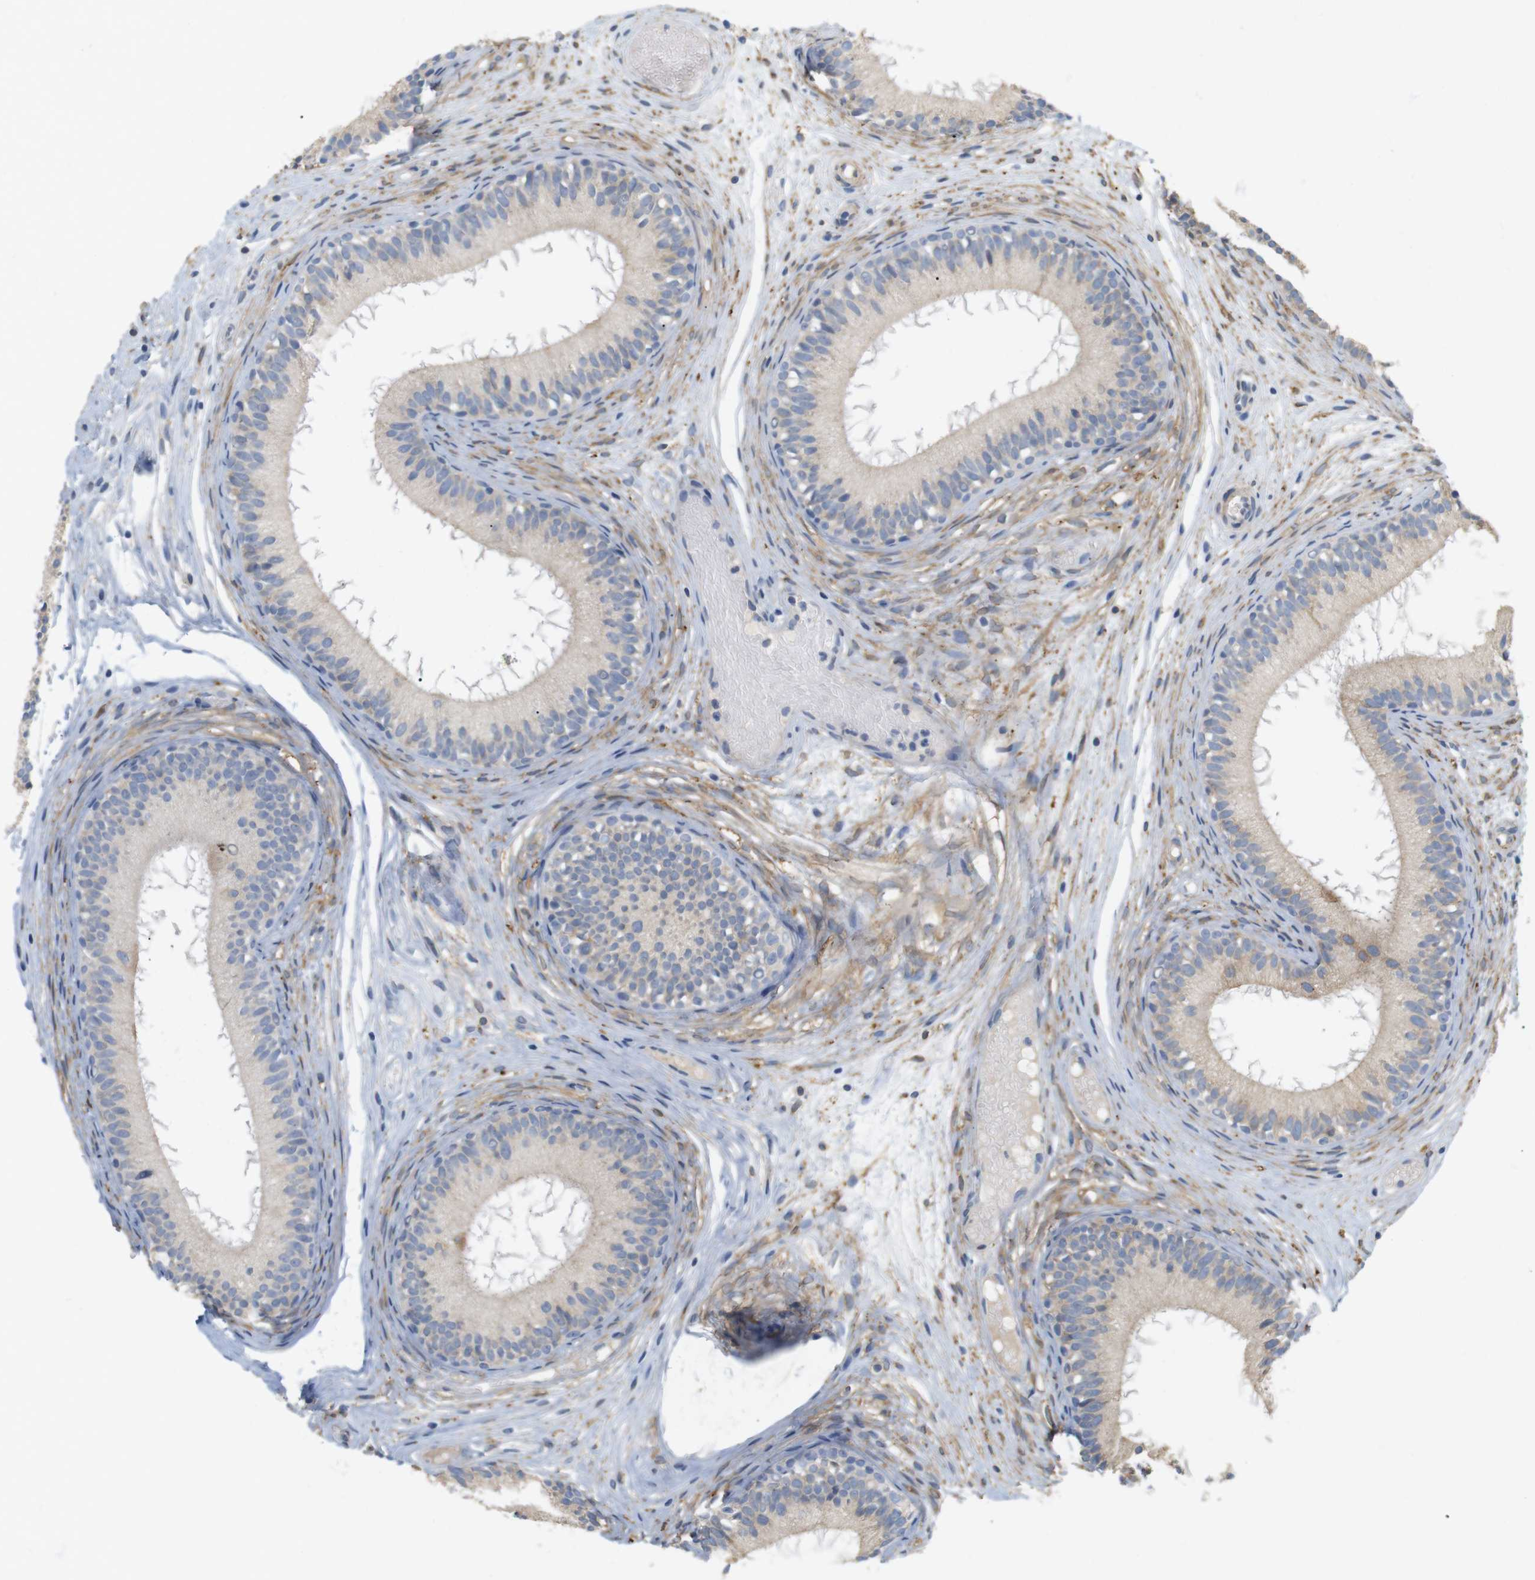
{"staining": {"intensity": "weak", "quantity": "<25%", "location": "cytoplasmic/membranous"}, "tissue": "epididymis", "cell_type": "Glandular cells", "image_type": "normal", "snomed": [{"axis": "morphology", "description": "Normal tissue, NOS"}, {"axis": "morphology", "description": "Atrophy, NOS"}, {"axis": "topography", "description": "Testis"}, {"axis": "topography", "description": "Epididymis"}], "caption": "Protein analysis of unremarkable epididymis shows no significant positivity in glandular cells.", "gene": "ITPR1", "patient": {"sex": "male", "age": 18}}